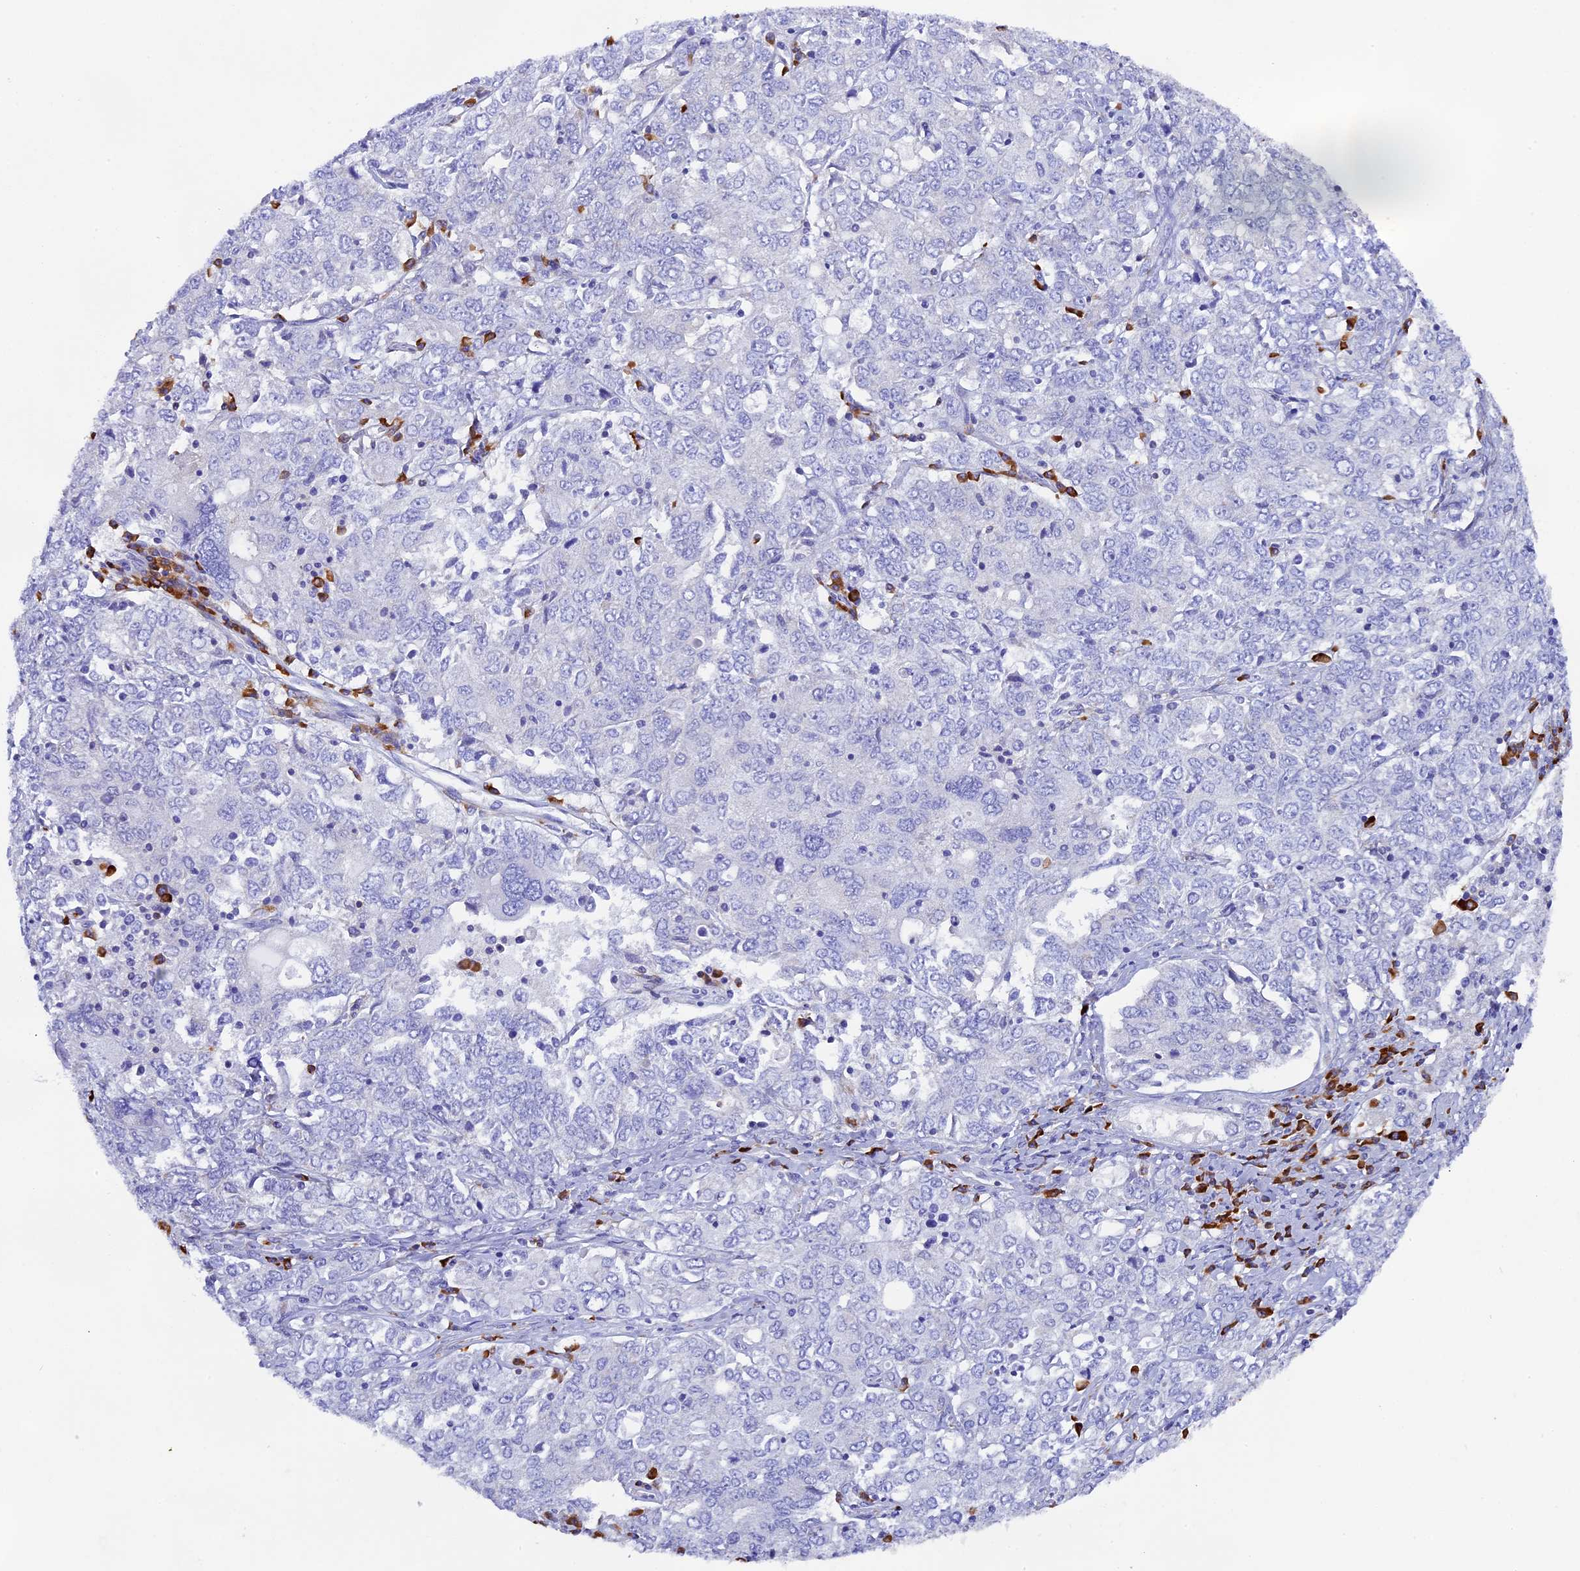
{"staining": {"intensity": "negative", "quantity": "none", "location": "none"}, "tissue": "ovarian cancer", "cell_type": "Tumor cells", "image_type": "cancer", "snomed": [{"axis": "morphology", "description": "Carcinoma, endometroid"}, {"axis": "topography", "description": "Ovary"}], "caption": "High power microscopy photomicrograph of an IHC histopathology image of ovarian cancer (endometroid carcinoma), revealing no significant positivity in tumor cells.", "gene": "FKBP11", "patient": {"sex": "female", "age": 62}}